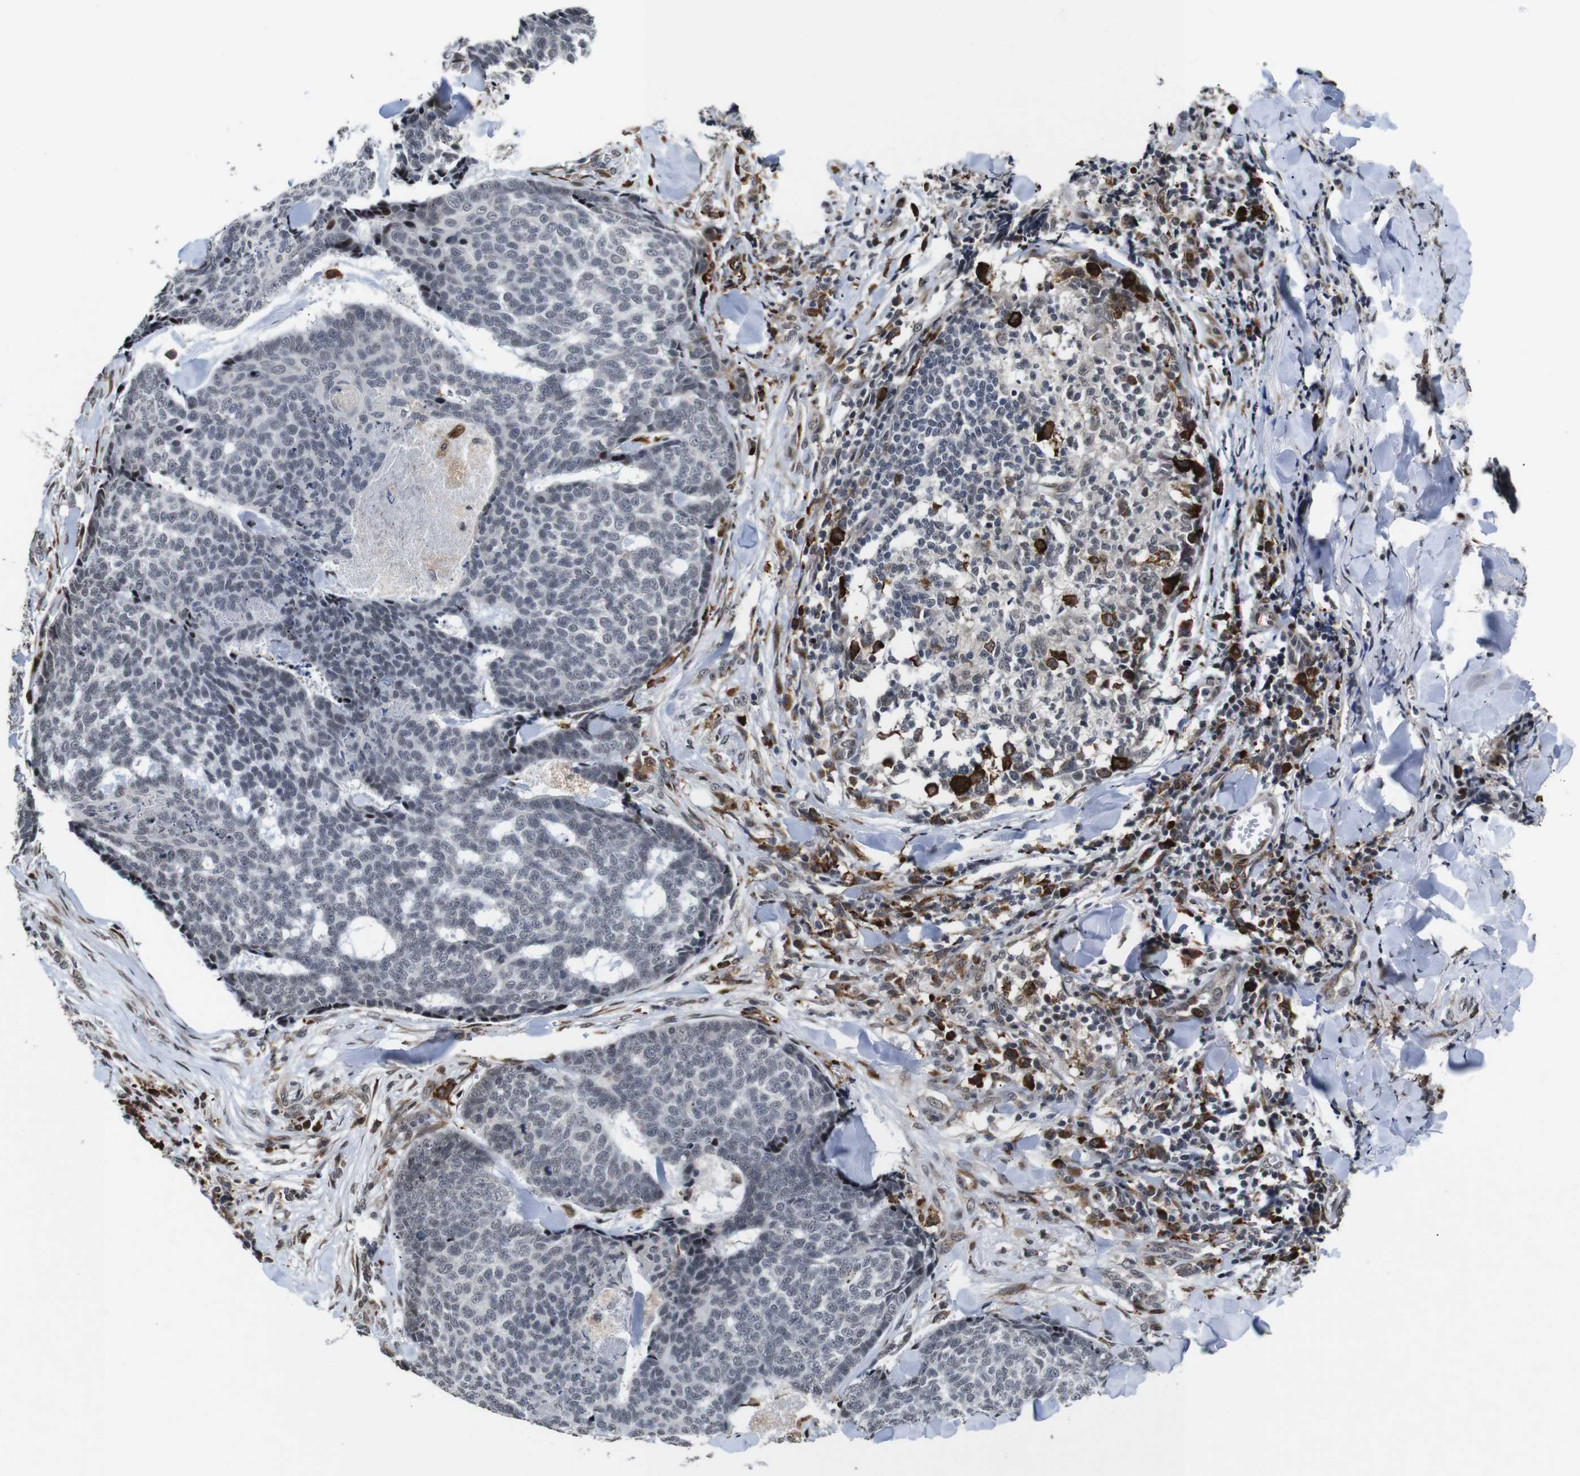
{"staining": {"intensity": "weak", "quantity": "<25%", "location": "nuclear"}, "tissue": "skin cancer", "cell_type": "Tumor cells", "image_type": "cancer", "snomed": [{"axis": "morphology", "description": "Basal cell carcinoma"}, {"axis": "topography", "description": "Skin"}], "caption": "The histopathology image demonstrates no staining of tumor cells in skin basal cell carcinoma.", "gene": "EIF4G1", "patient": {"sex": "male", "age": 84}}